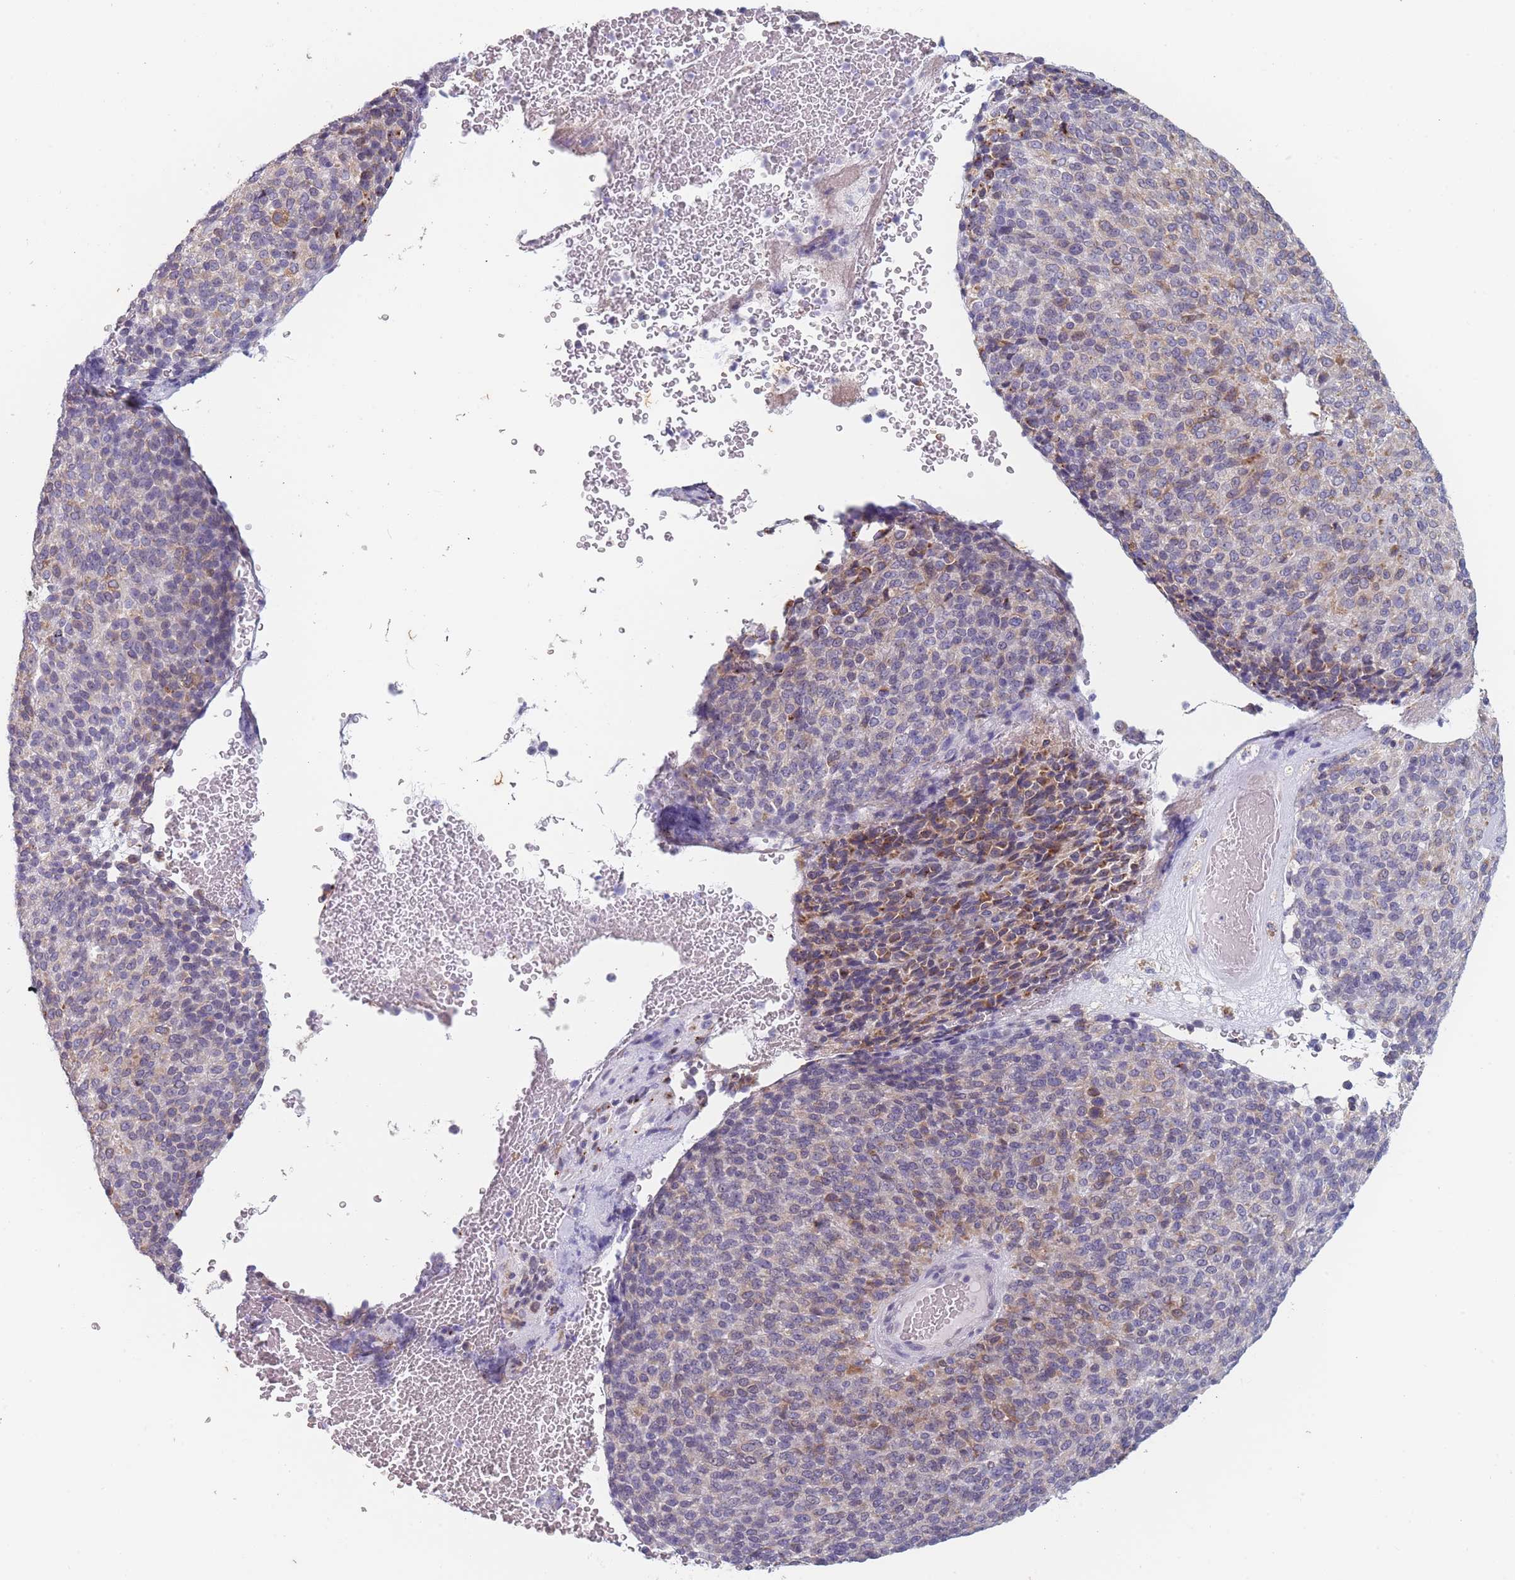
{"staining": {"intensity": "moderate", "quantity": "<25%", "location": "cytoplasmic/membranous"}, "tissue": "melanoma", "cell_type": "Tumor cells", "image_type": "cancer", "snomed": [{"axis": "morphology", "description": "Malignant melanoma, Metastatic site"}, {"axis": "topography", "description": "Brain"}], "caption": "This is a micrograph of IHC staining of melanoma, which shows moderate expression in the cytoplasmic/membranous of tumor cells.", "gene": "TMED10", "patient": {"sex": "female", "age": 56}}